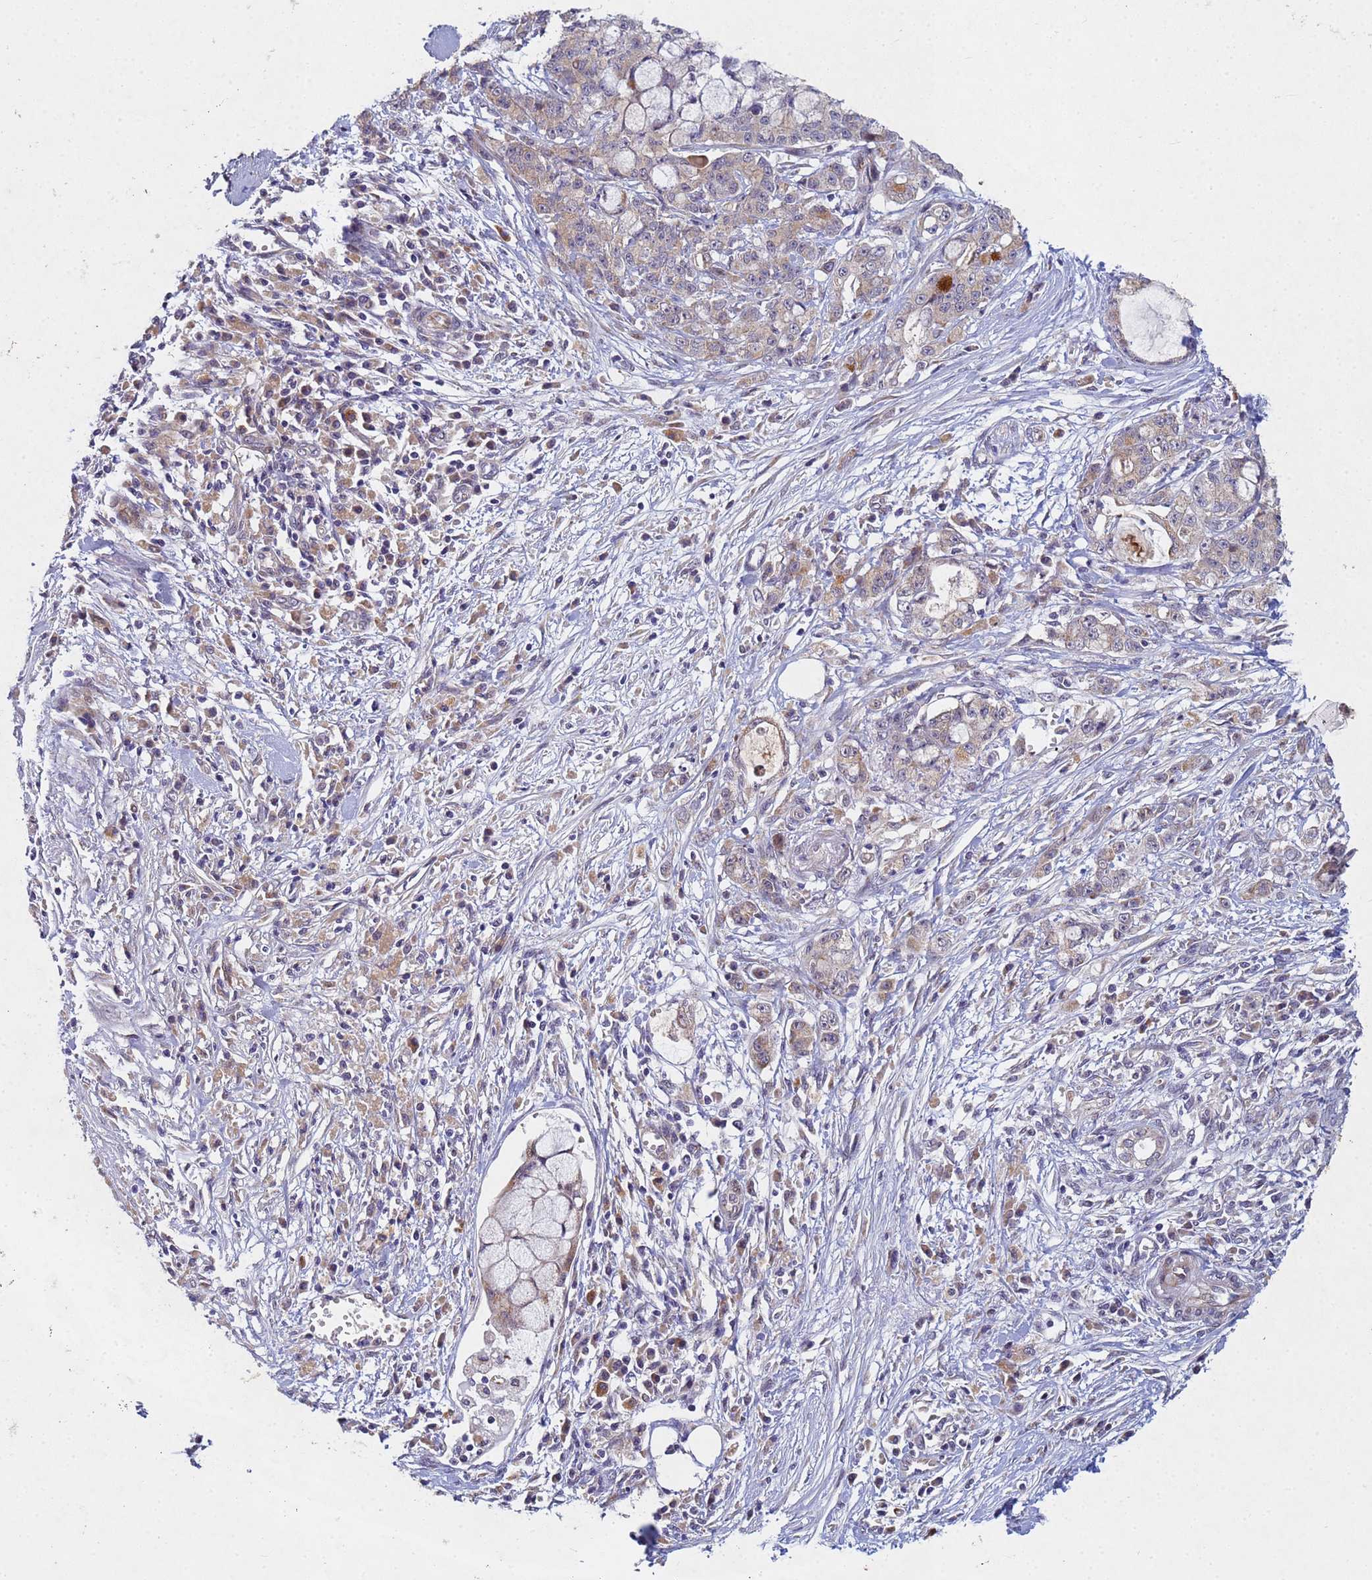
{"staining": {"intensity": "moderate", "quantity": ">75%", "location": "cytoplasmic/membranous"}, "tissue": "pancreatic cancer", "cell_type": "Tumor cells", "image_type": "cancer", "snomed": [{"axis": "morphology", "description": "Adenocarcinoma, NOS"}, {"axis": "topography", "description": "Pancreas"}], "caption": "High-power microscopy captured an IHC image of pancreatic adenocarcinoma, revealing moderate cytoplasmic/membranous positivity in approximately >75% of tumor cells.", "gene": "TNPO2", "patient": {"sex": "female", "age": 73}}